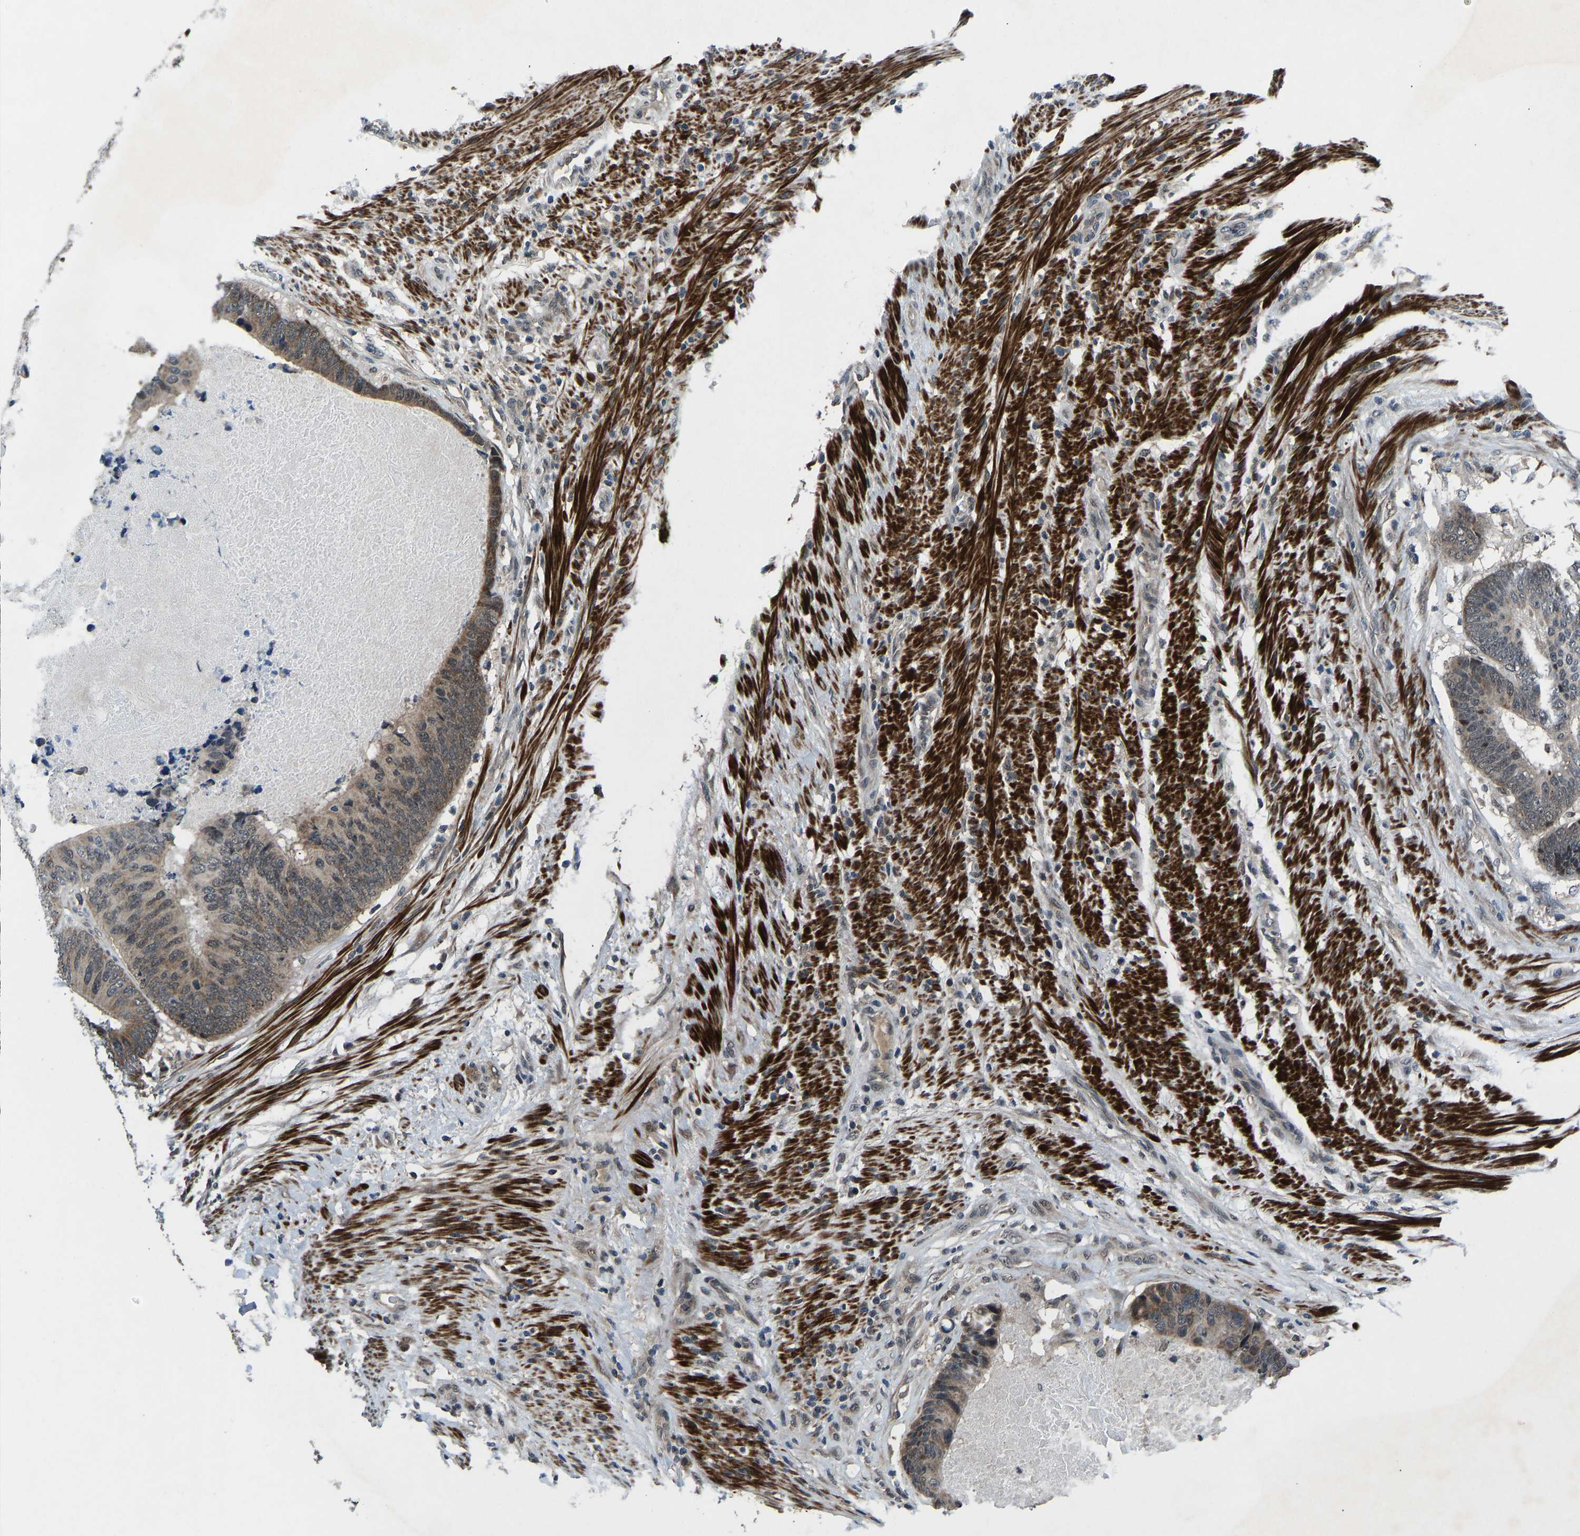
{"staining": {"intensity": "moderate", "quantity": "25%-75%", "location": "cytoplasmic/membranous,nuclear"}, "tissue": "colorectal cancer", "cell_type": "Tumor cells", "image_type": "cancer", "snomed": [{"axis": "morphology", "description": "Adenocarcinoma, NOS"}, {"axis": "topography", "description": "Colon"}], "caption": "Protein staining of colorectal cancer tissue reveals moderate cytoplasmic/membranous and nuclear positivity in about 25%-75% of tumor cells. The protein of interest is stained brown, and the nuclei are stained in blue (DAB (3,3'-diaminobenzidine) IHC with brightfield microscopy, high magnification).", "gene": "RLIM", "patient": {"sex": "male", "age": 56}}